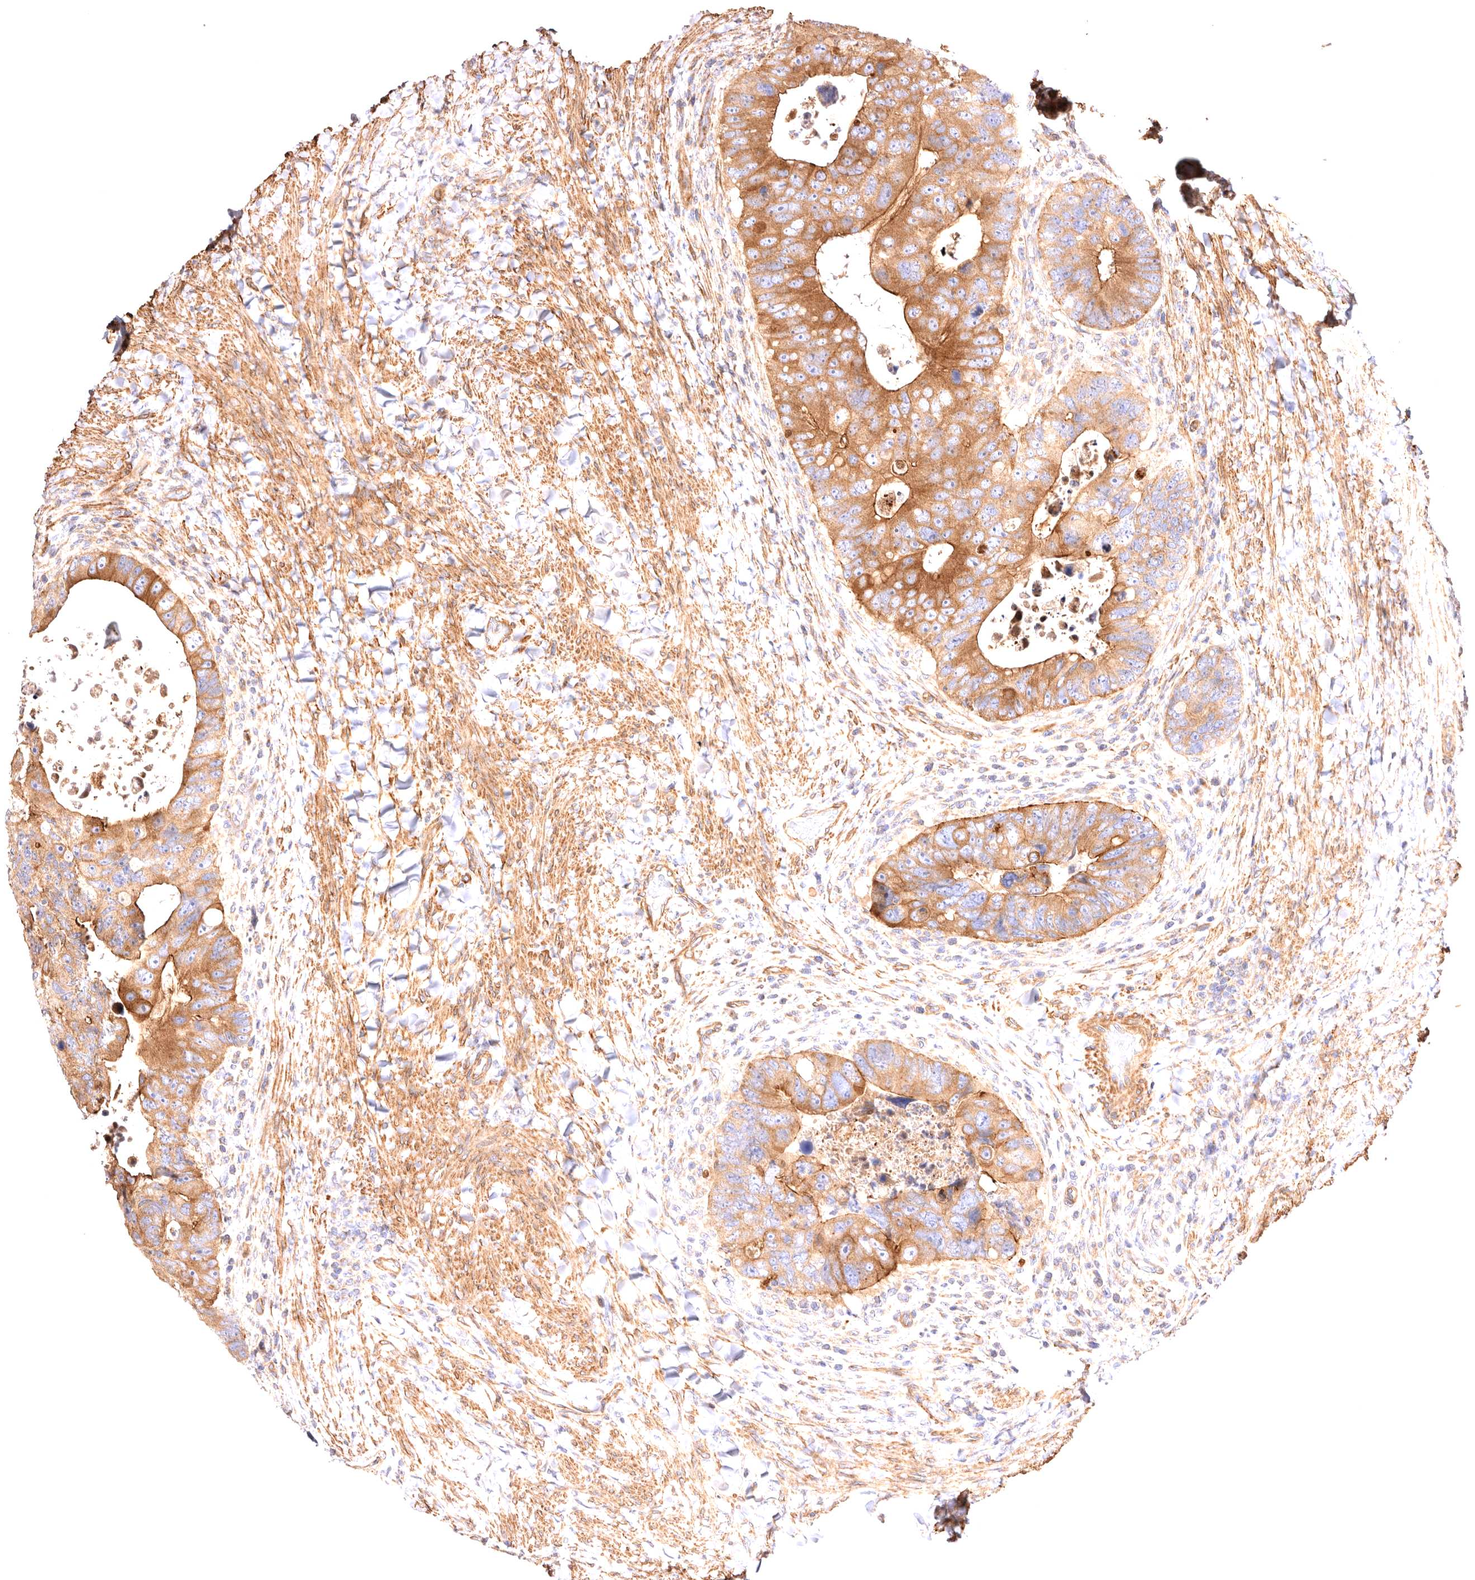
{"staining": {"intensity": "moderate", "quantity": ">75%", "location": "cytoplasmic/membranous"}, "tissue": "colorectal cancer", "cell_type": "Tumor cells", "image_type": "cancer", "snomed": [{"axis": "morphology", "description": "Adenocarcinoma, NOS"}, {"axis": "topography", "description": "Rectum"}], "caption": "Tumor cells display medium levels of moderate cytoplasmic/membranous expression in approximately >75% of cells in human colorectal cancer (adenocarcinoma). Using DAB (brown) and hematoxylin (blue) stains, captured at high magnification using brightfield microscopy.", "gene": "VPS45", "patient": {"sex": "male", "age": 59}}